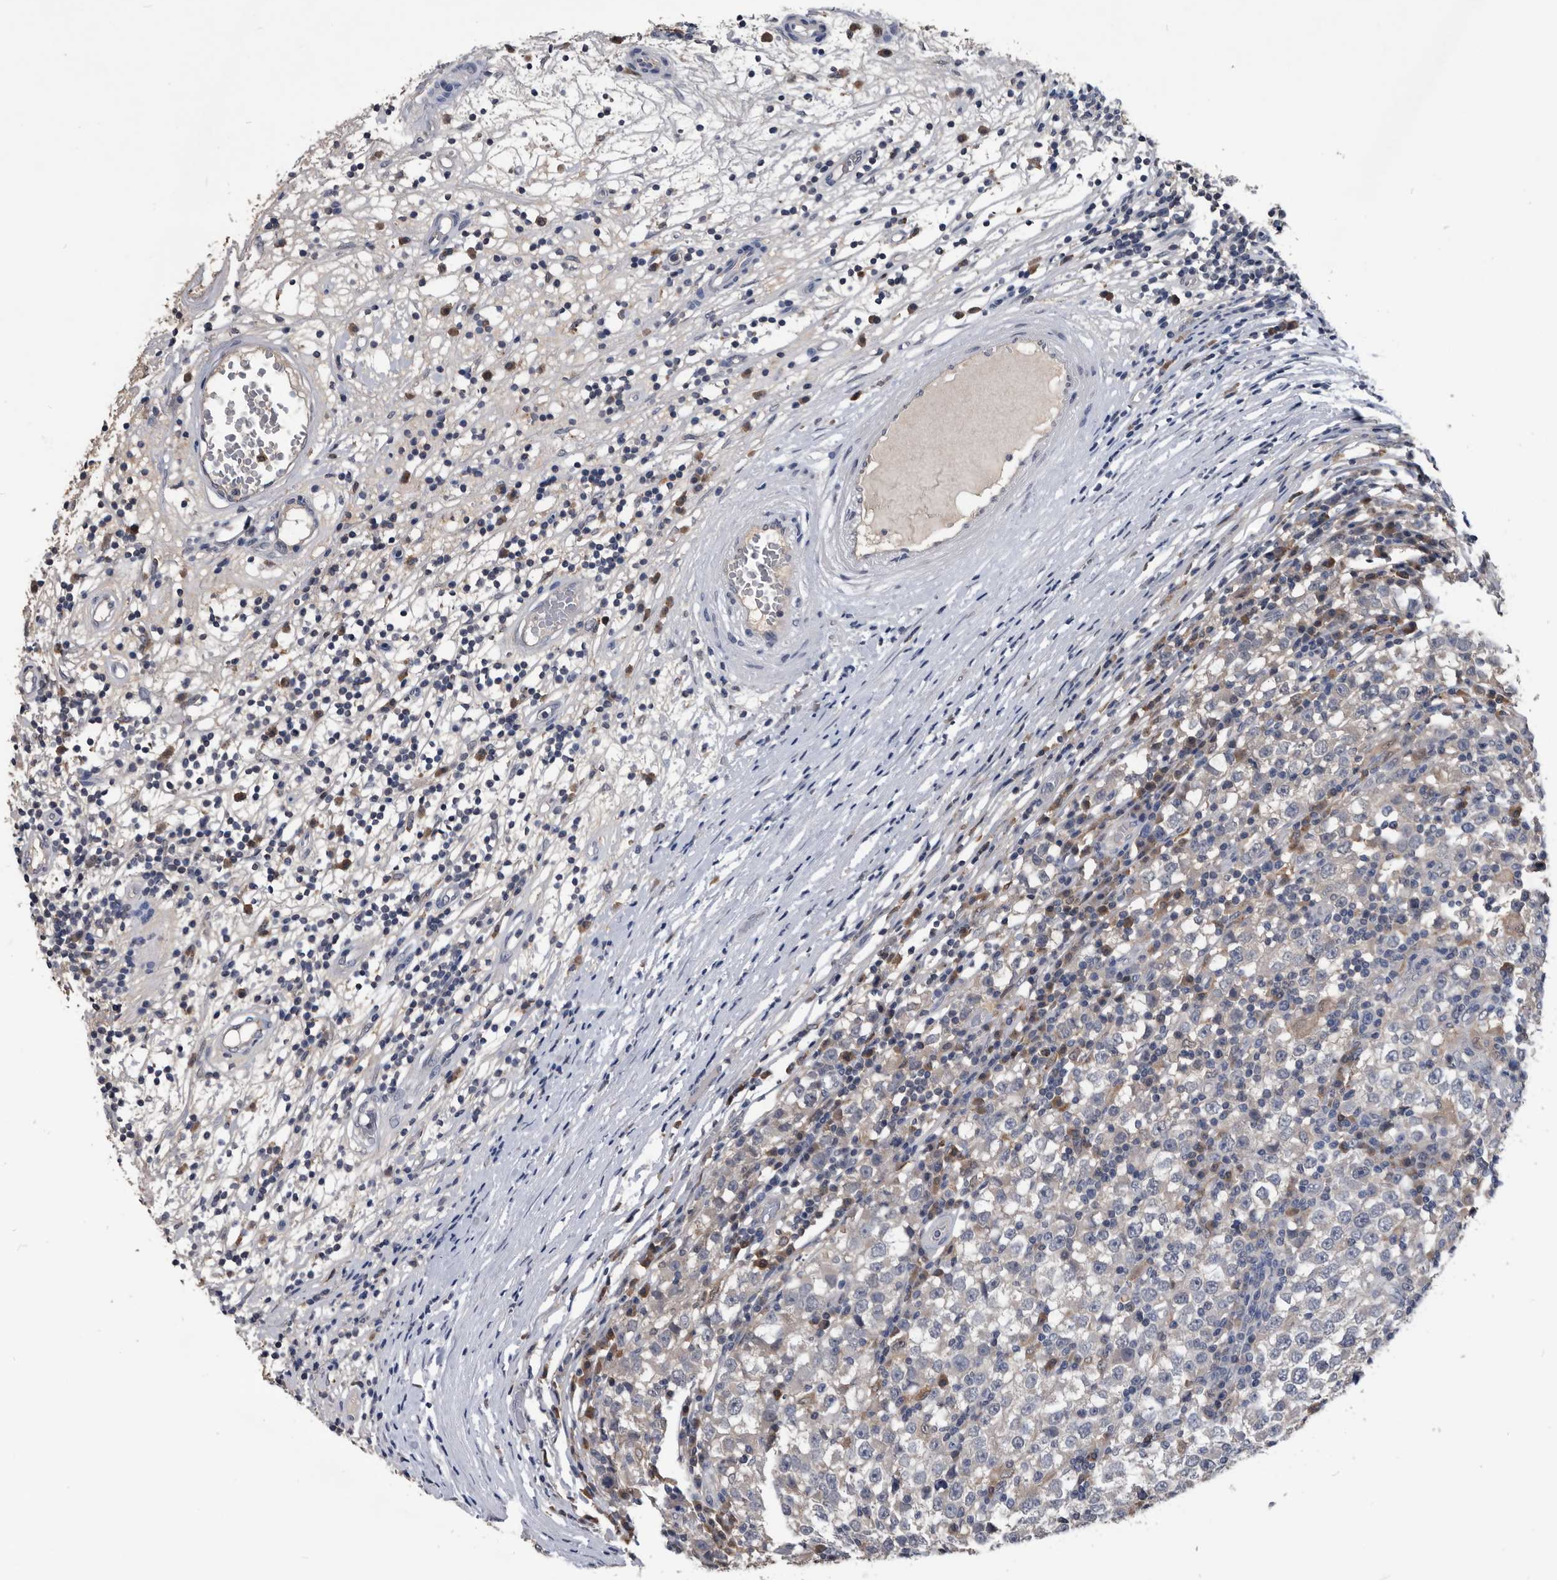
{"staining": {"intensity": "negative", "quantity": "none", "location": "none"}, "tissue": "testis cancer", "cell_type": "Tumor cells", "image_type": "cancer", "snomed": [{"axis": "morphology", "description": "Seminoma, NOS"}, {"axis": "topography", "description": "Testis"}], "caption": "A histopathology image of human testis cancer is negative for staining in tumor cells. (DAB (3,3'-diaminobenzidine) IHC, high magnification).", "gene": "PDXK", "patient": {"sex": "male", "age": 65}}